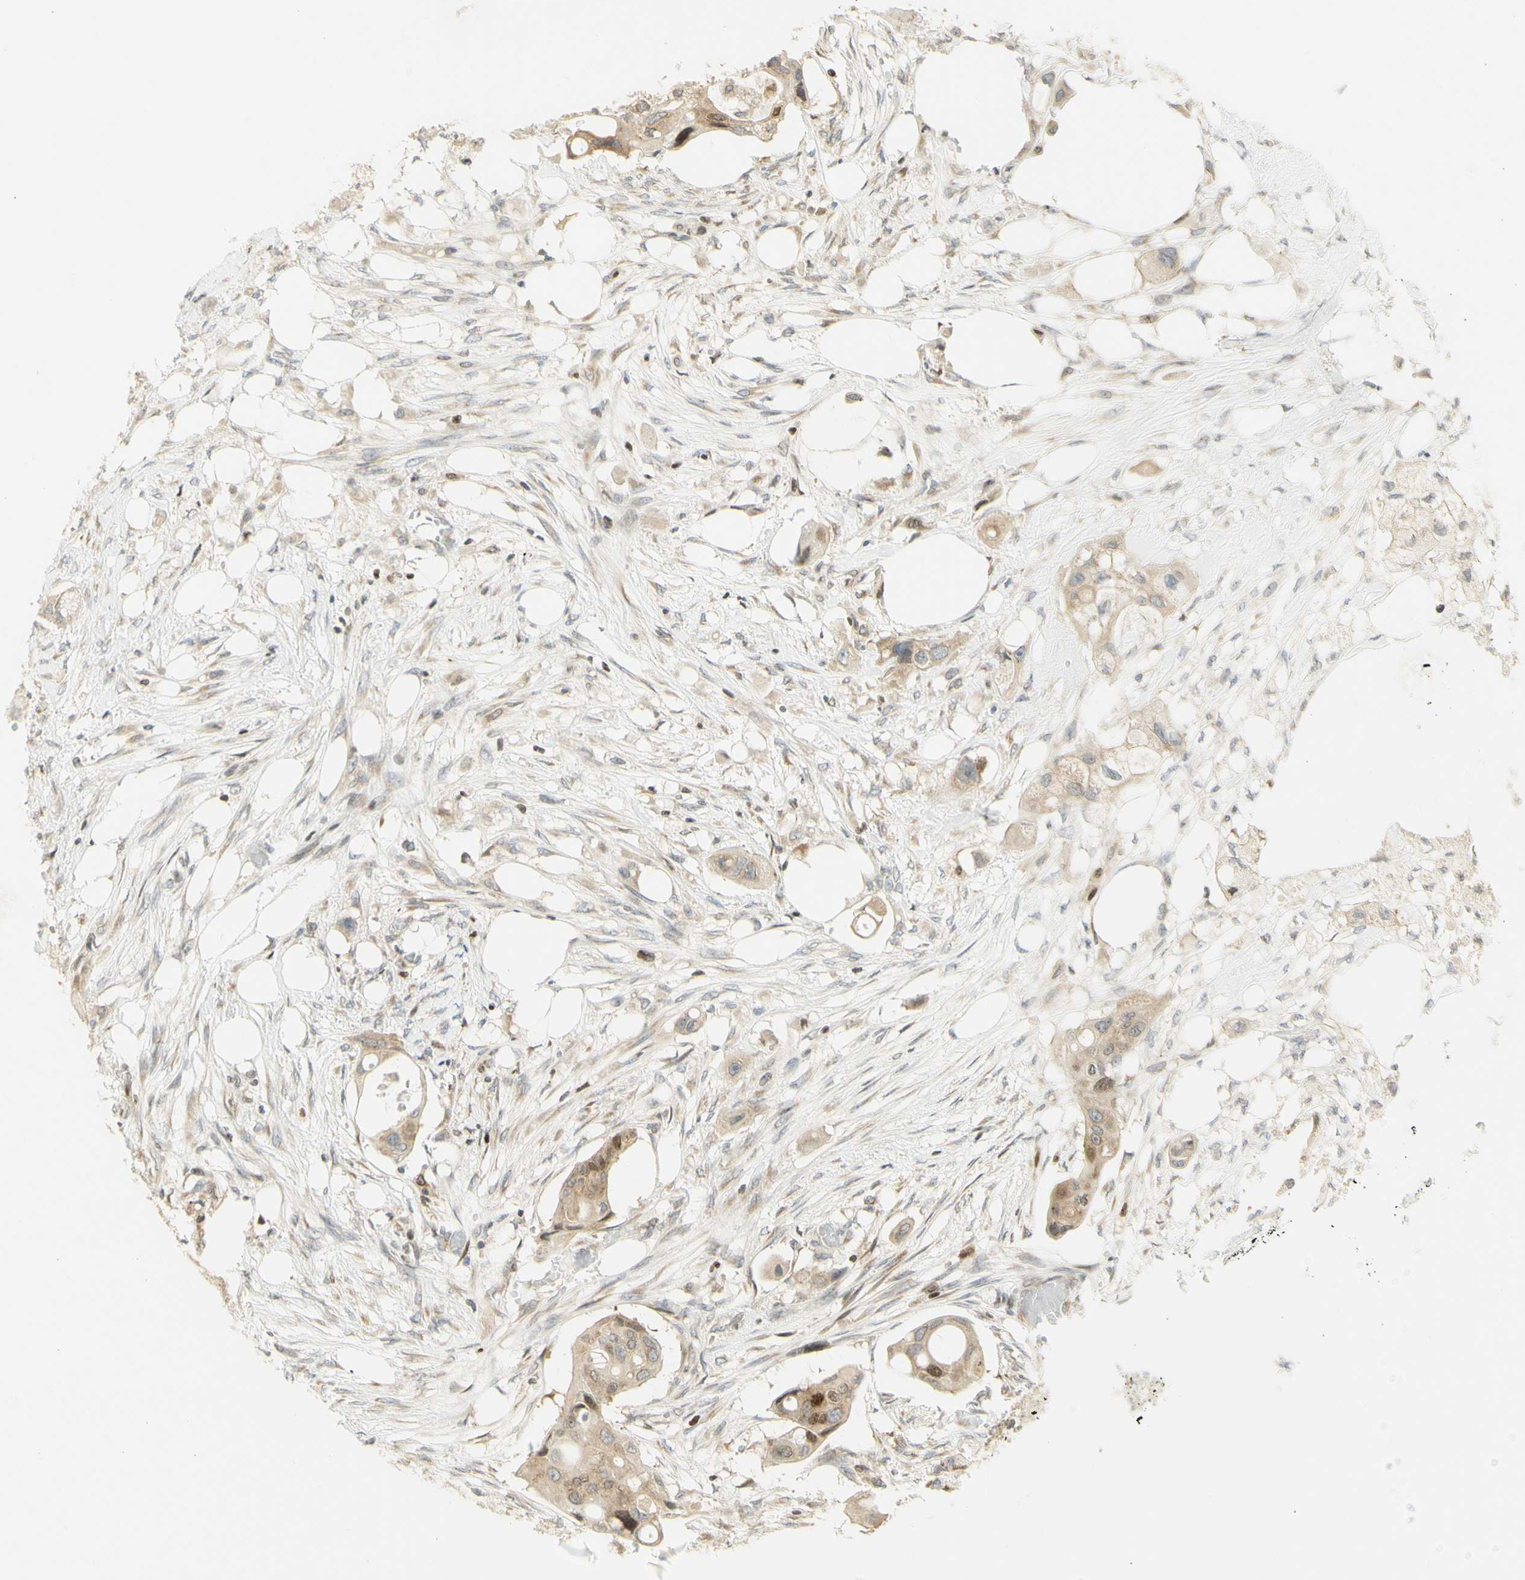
{"staining": {"intensity": "moderate", "quantity": ">75%", "location": "cytoplasmic/membranous,nuclear"}, "tissue": "colorectal cancer", "cell_type": "Tumor cells", "image_type": "cancer", "snomed": [{"axis": "morphology", "description": "Adenocarcinoma, NOS"}, {"axis": "topography", "description": "Colon"}], "caption": "Tumor cells display moderate cytoplasmic/membranous and nuclear expression in approximately >75% of cells in colorectal adenocarcinoma.", "gene": "KIF11", "patient": {"sex": "female", "age": 57}}